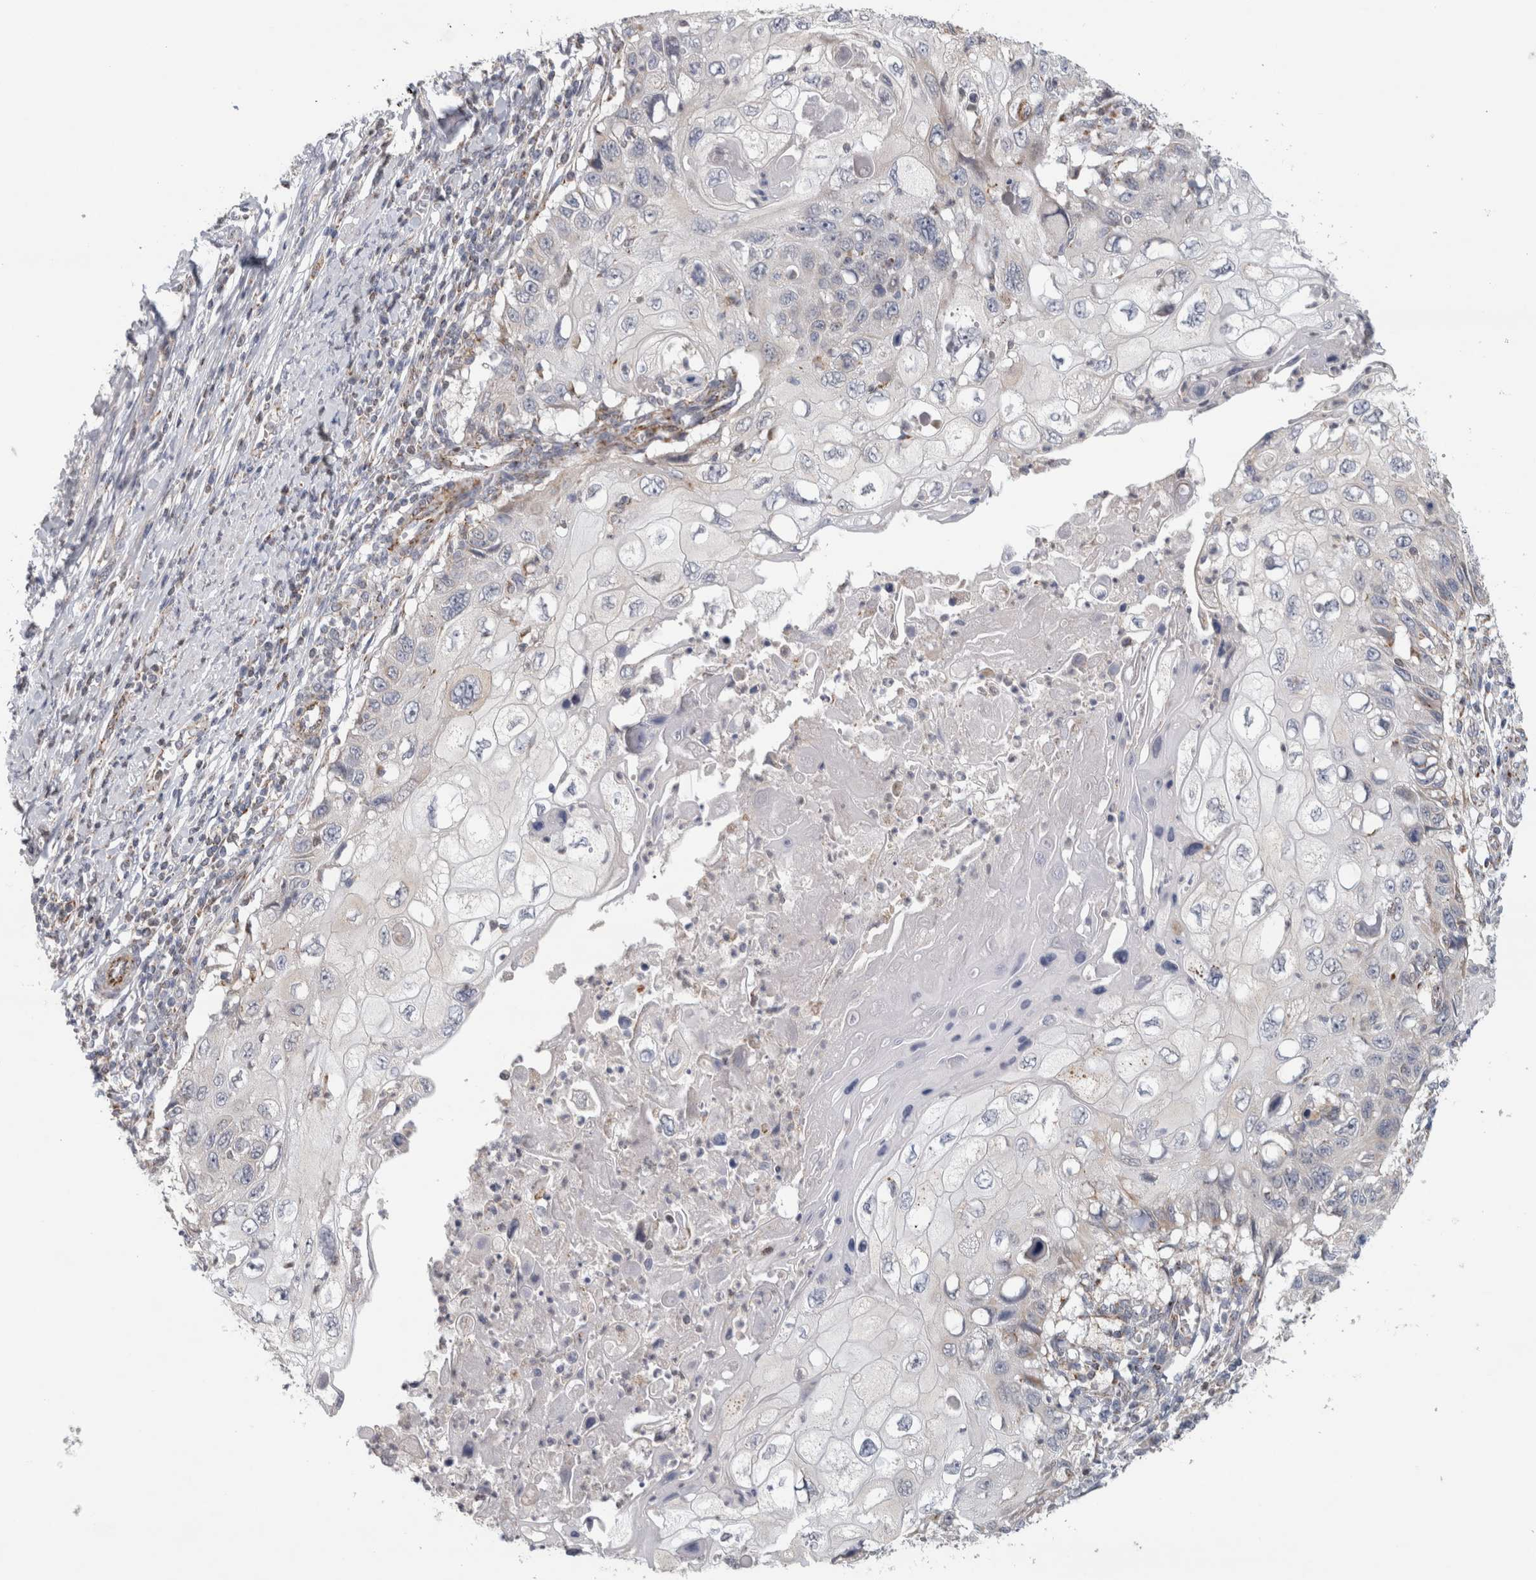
{"staining": {"intensity": "negative", "quantity": "none", "location": "none"}, "tissue": "cervical cancer", "cell_type": "Tumor cells", "image_type": "cancer", "snomed": [{"axis": "morphology", "description": "Squamous cell carcinoma, NOS"}, {"axis": "topography", "description": "Cervix"}], "caption": "An immunohistochemistry (IHC) photomicrograph of cervical cancer (squamous cell carcinoma) is shown. There is no staining in tumor cells of cervical cancer (squamous cell carcinoma).", "gene": "RAB18", "patient": {"sex": "female", "age": 70}}